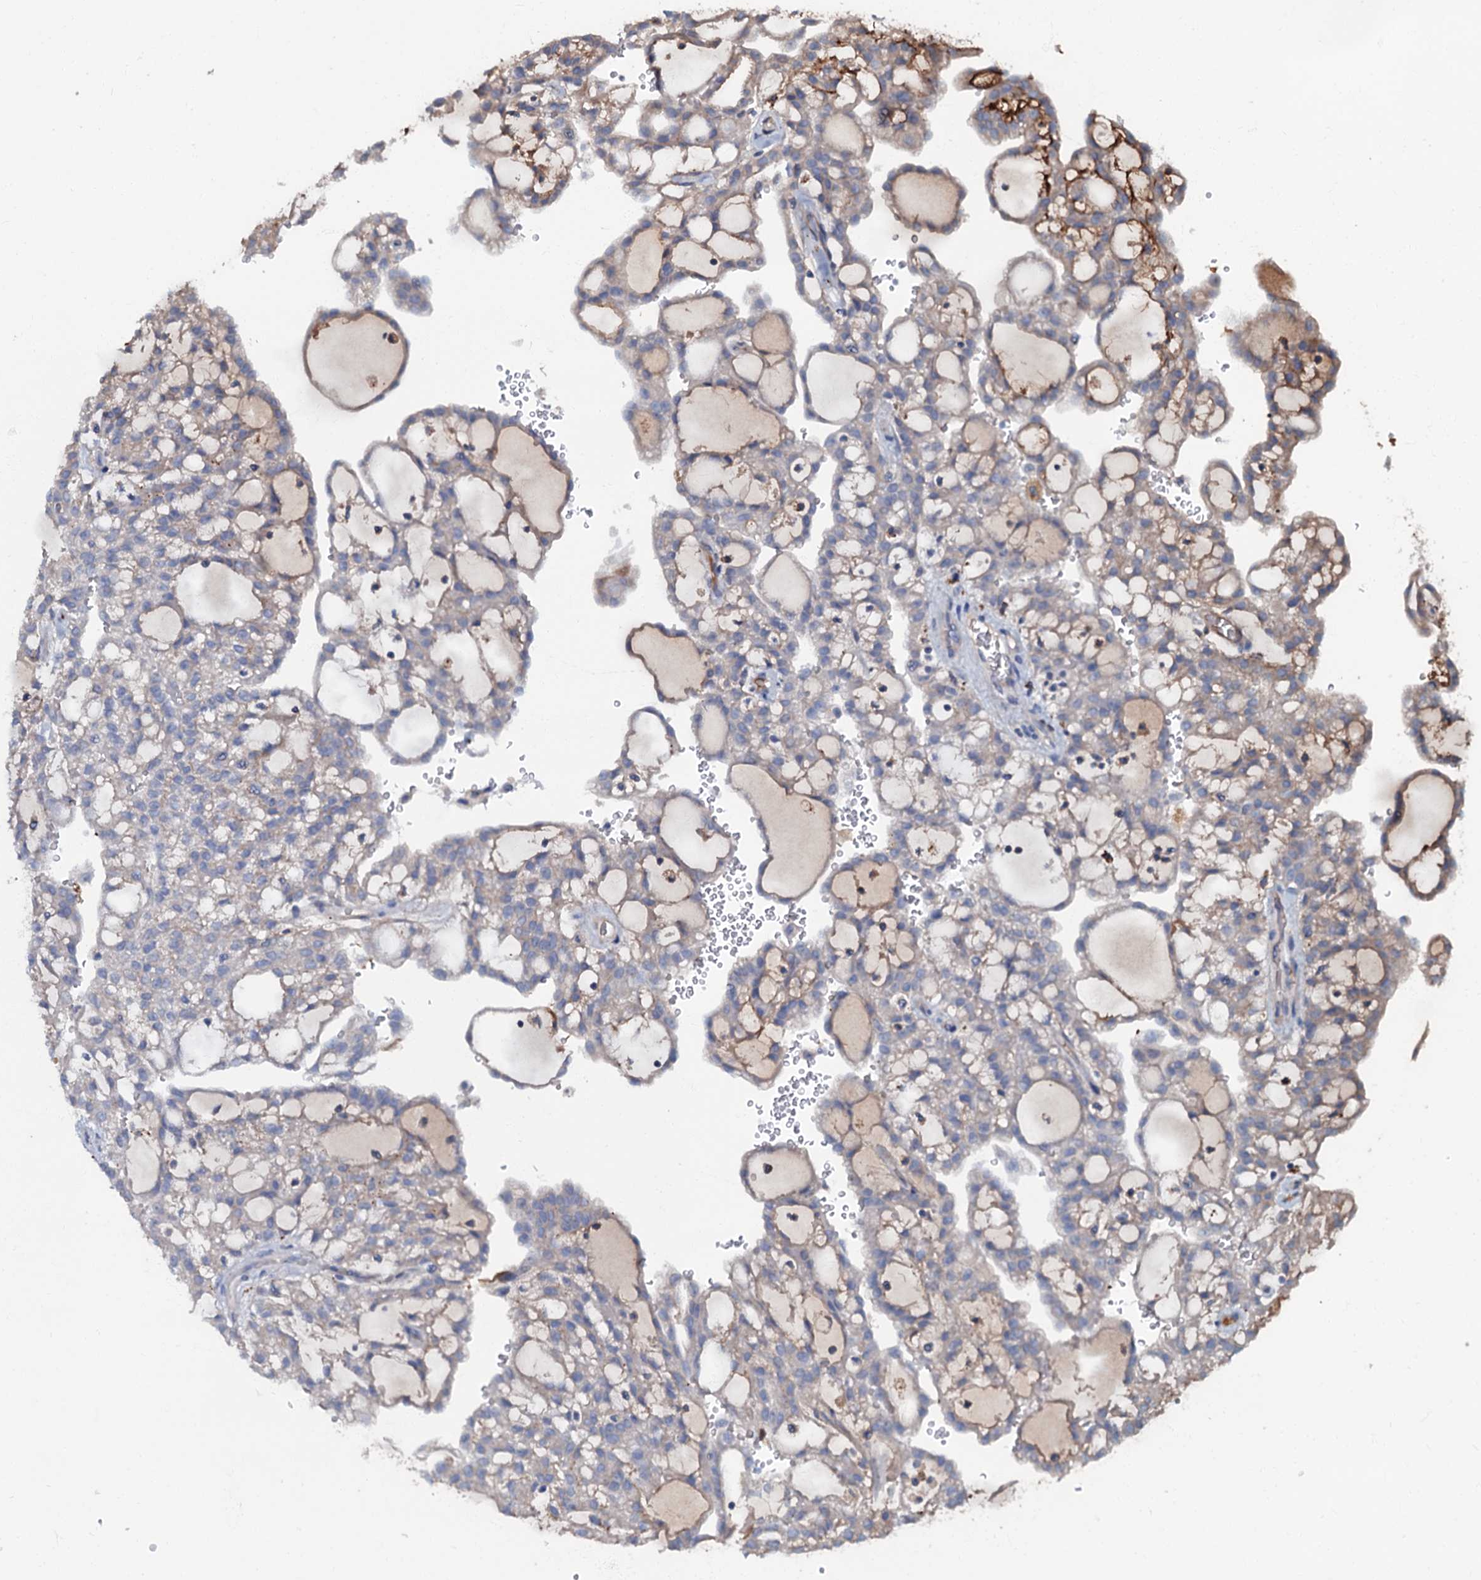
{"staining": {"intensity": "negative", "quantity": "none", "location": "none"}, "tissue": "renal cancer", "cell_type": "Tumor cells", "image_type": "cancer", "snomed": [{"axis": "morphology", "description": "Adenocarcinoma, NOS"}, {"axis": "topography", "description": "Kidney"}], "caption": "Immunohistochemical staining of adenocarcinoma (renal) exhibits no significant expression in tumor cells.", "gene": "MANSC4", "patient": {"sex": "male", "age": 63}}